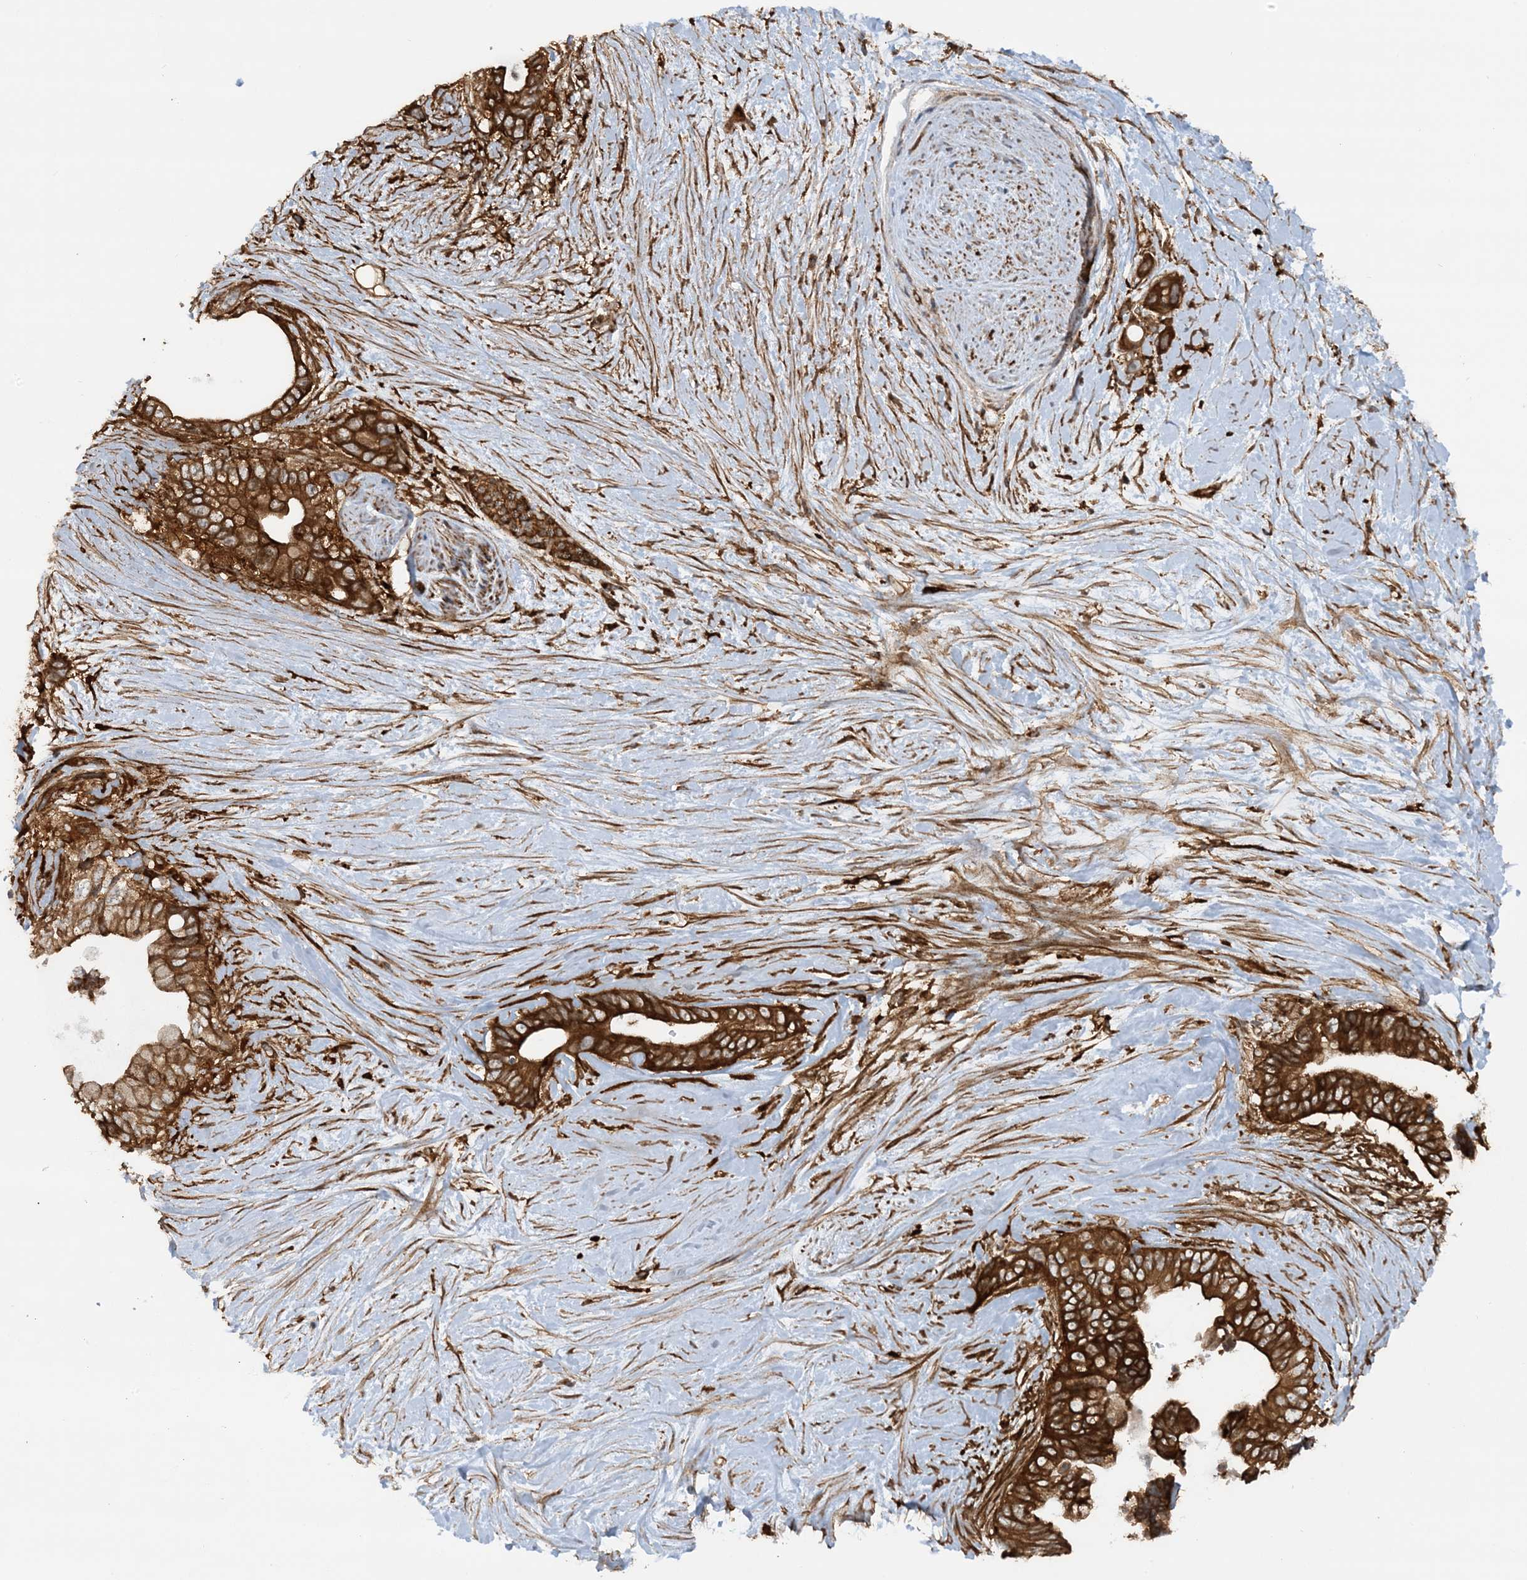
{"staining": {"intensity": "strong", "quantity": ">75%", "location": "cytoplasmic/membranous"}, "tissue": "pancreatic cancer", "cell_type": "Tumor cells", "image_type": "cancer", "snomed": [{"axis": "morphology", "description": "Adenocarcinoma, NOS"}, {"axis": "topography", "description": "Pancreas"}], "caption": "The photomicrograph reveals immunohistochemical staining of pancreatic adenocarcinoma. There is strong cytoplasmic/membranous expression is present in approximately >75% of tumor cells.", "gene": "STAM2", "patient": {"sex": "female", "age": 72}}